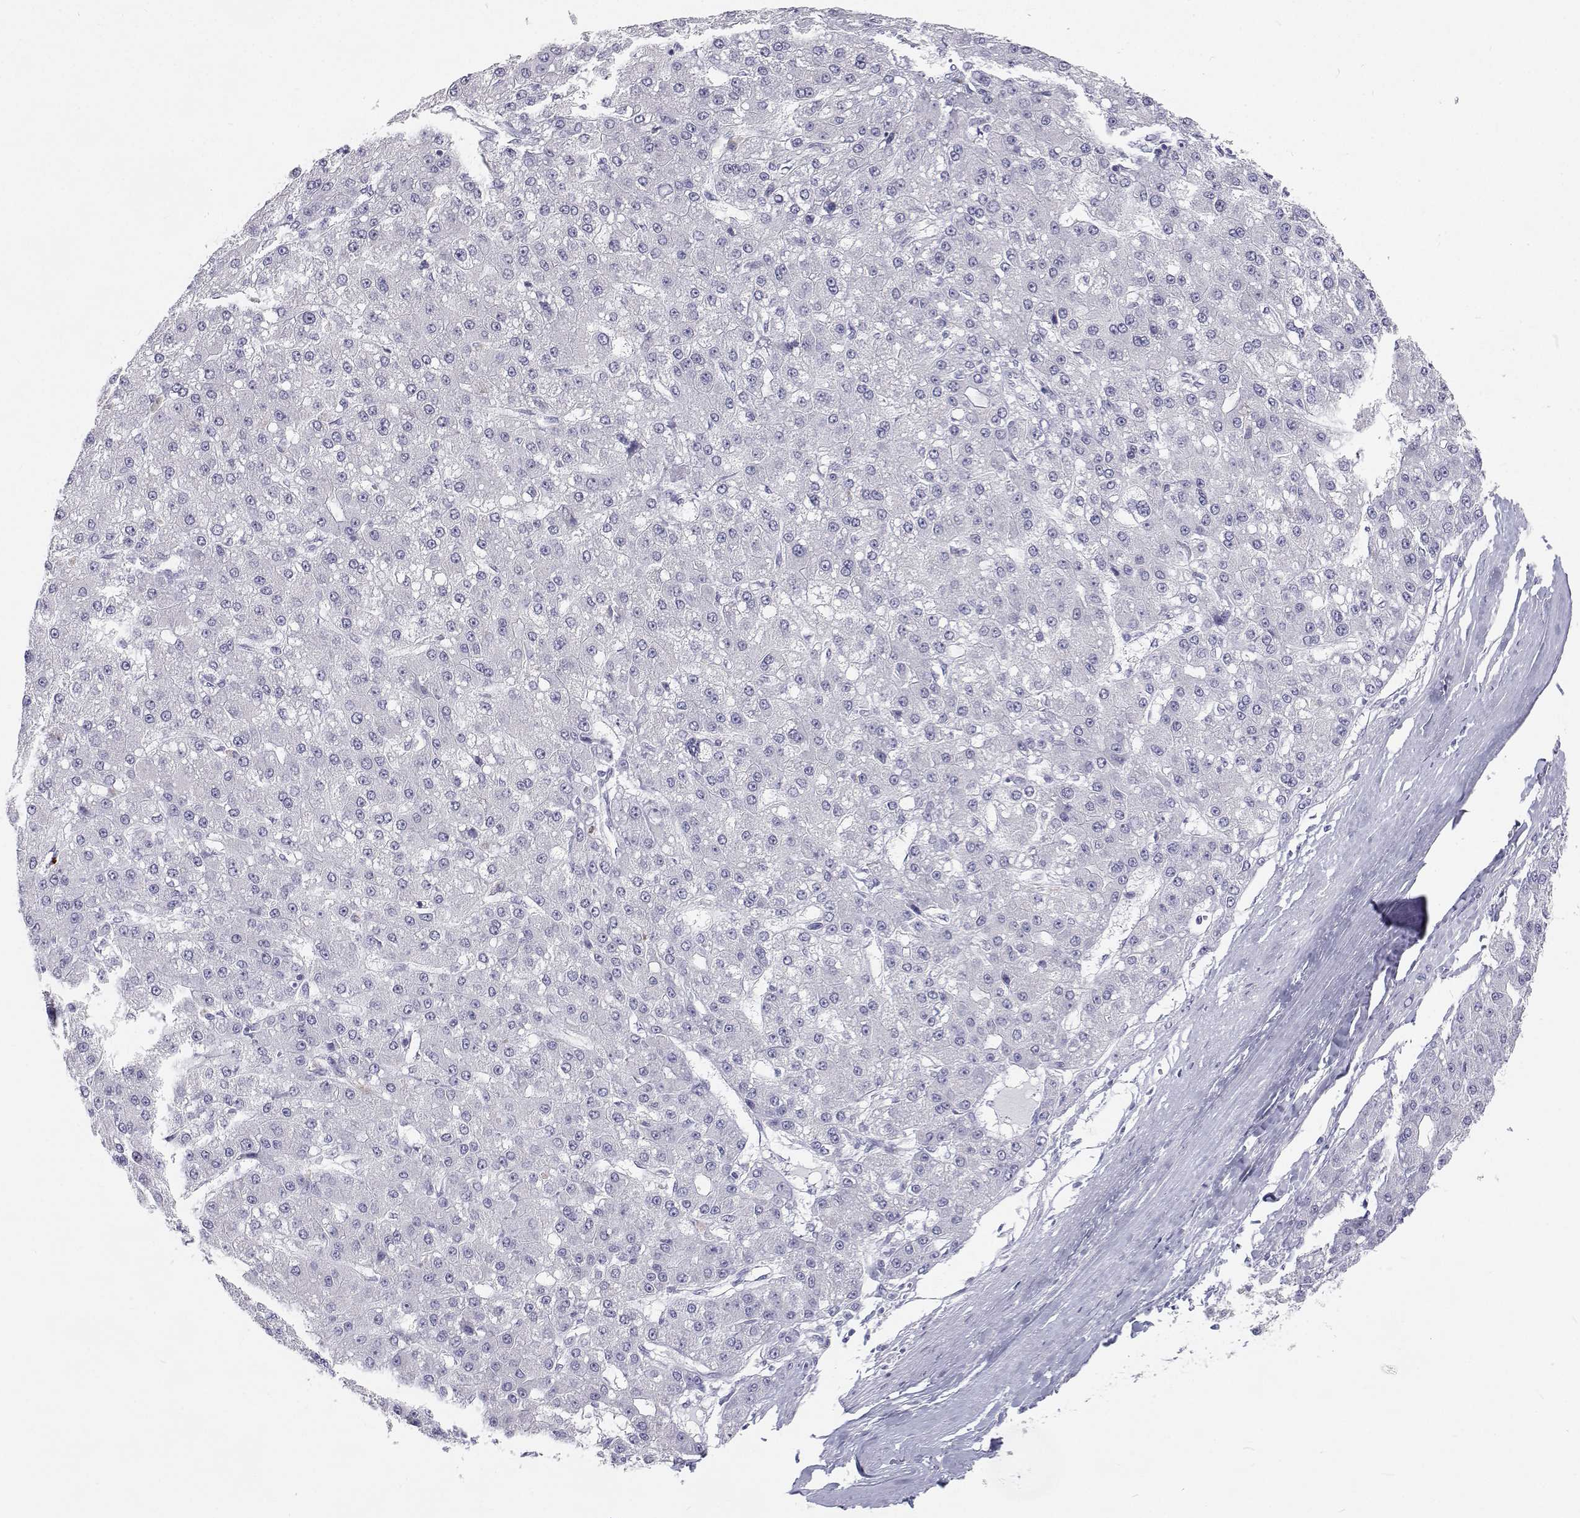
{"staining": {"intensity": "negative", "quantity": "none", "location": "none"}, "tissue": "liver cancer", "cell_type": "Tumor cells", "image_type": "cancer", "snomed": [{"axis": "morphology", "description": "Carcinoma, Hepatocellular, NOS"}, {"axis": "topography", "description": "Liver"}], "caption": "An immunohistochemistry image of liver cancer (hepatocellular carcinoma) is shown. There is no staining in tumor cells of liver cancer (hepatocellular carcinoma).", "gene": "SFTPB", "patient": {"sex": "male", "age": 67}}